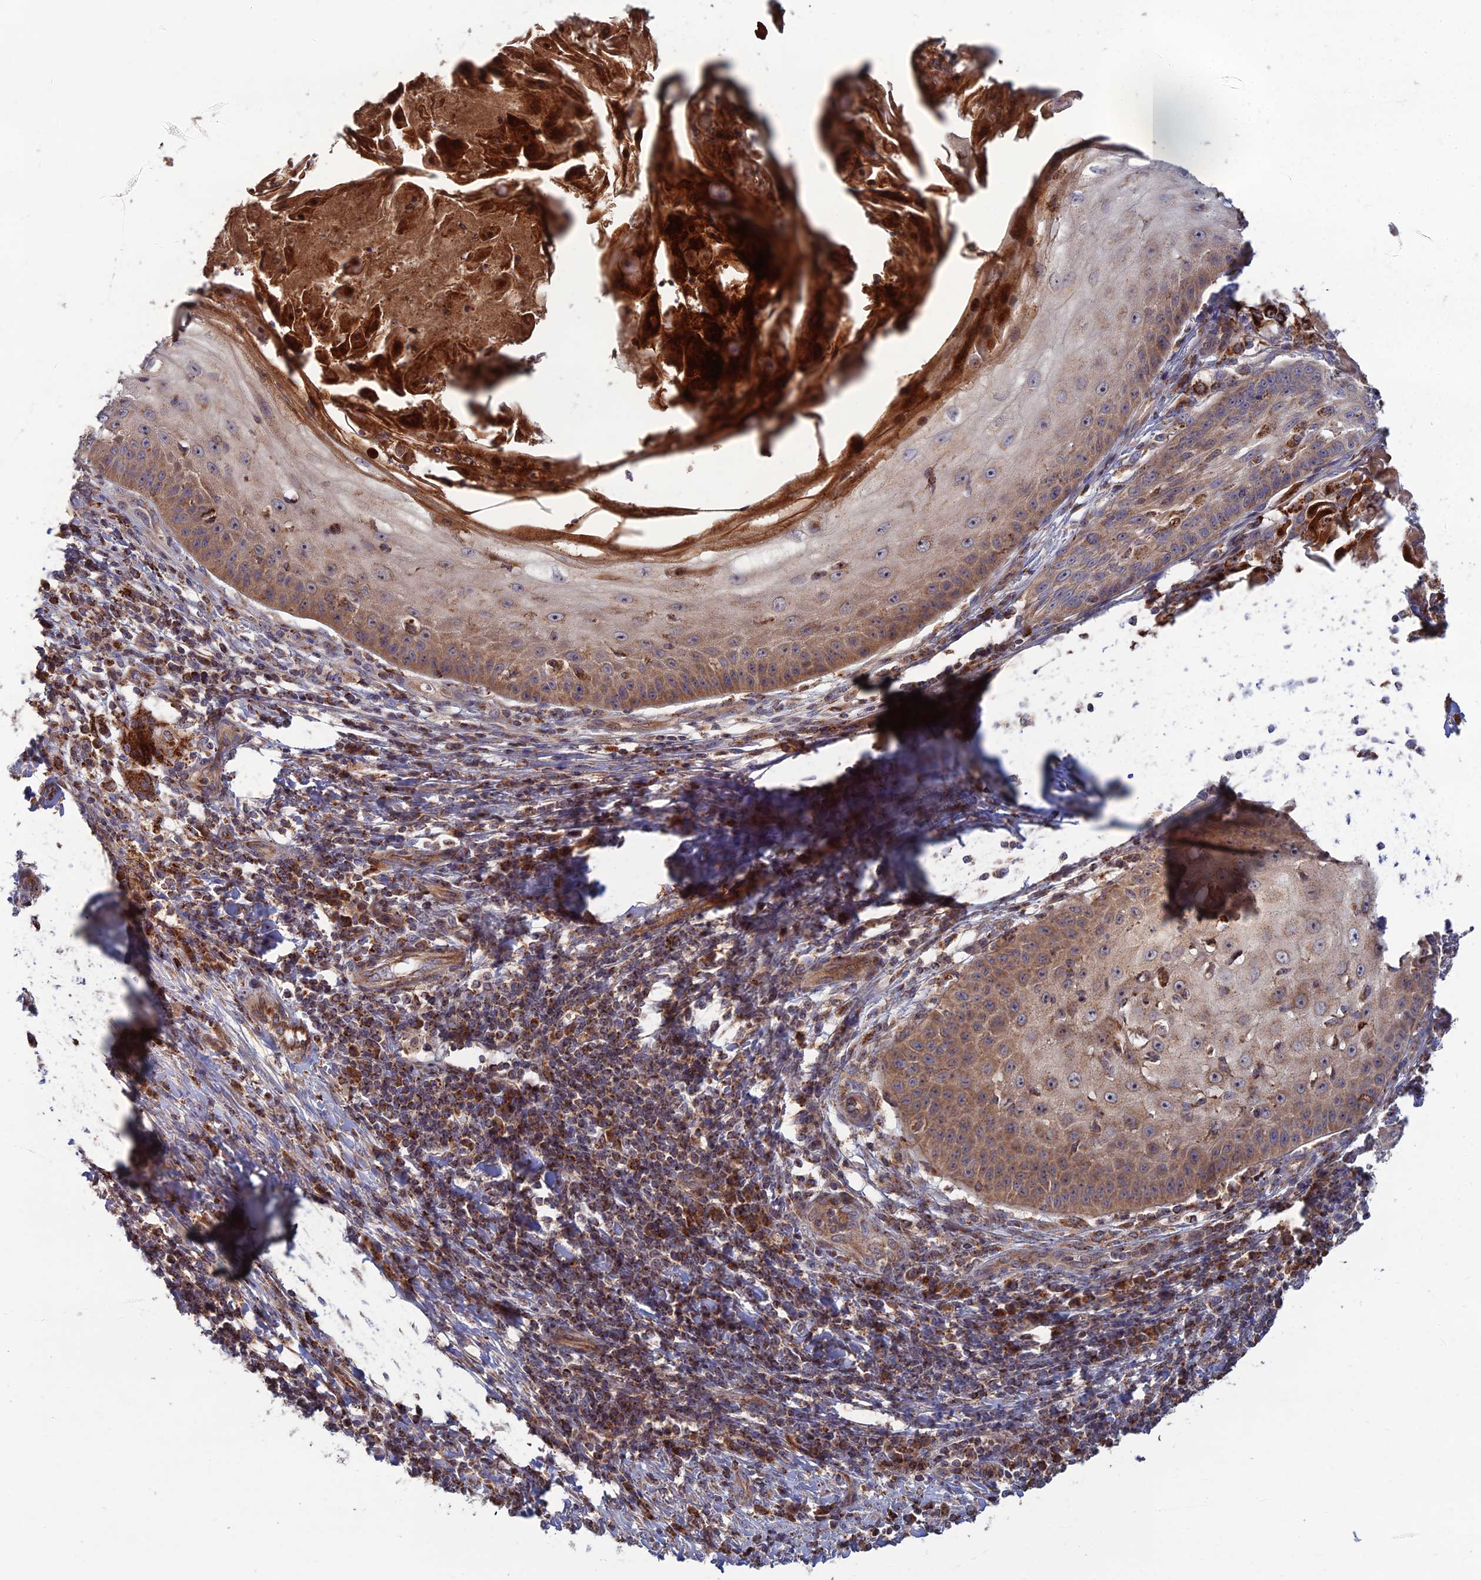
{"staining": {"intensity": "moderate", "quantity": "<25%", "location": "cytoplasmic/membranous"}, "tissue": "skin cancer", "cell_type": "Tumor cells", "image_type": "cancer", "snomed": [{"axis": "morphology", "description": "Squamous cell carcinoma, NOS"}, {"axis": "topography", "description": "Skin"}], "caption": "Skin squamous cell carcinoma was stained to show a protein in brown. There is low levels of moderate cytoplasmic/membranous staining in about <25% of tumor cells.", "gene": "RIC8B", "patient": {"sex": "male", "age": 70}}